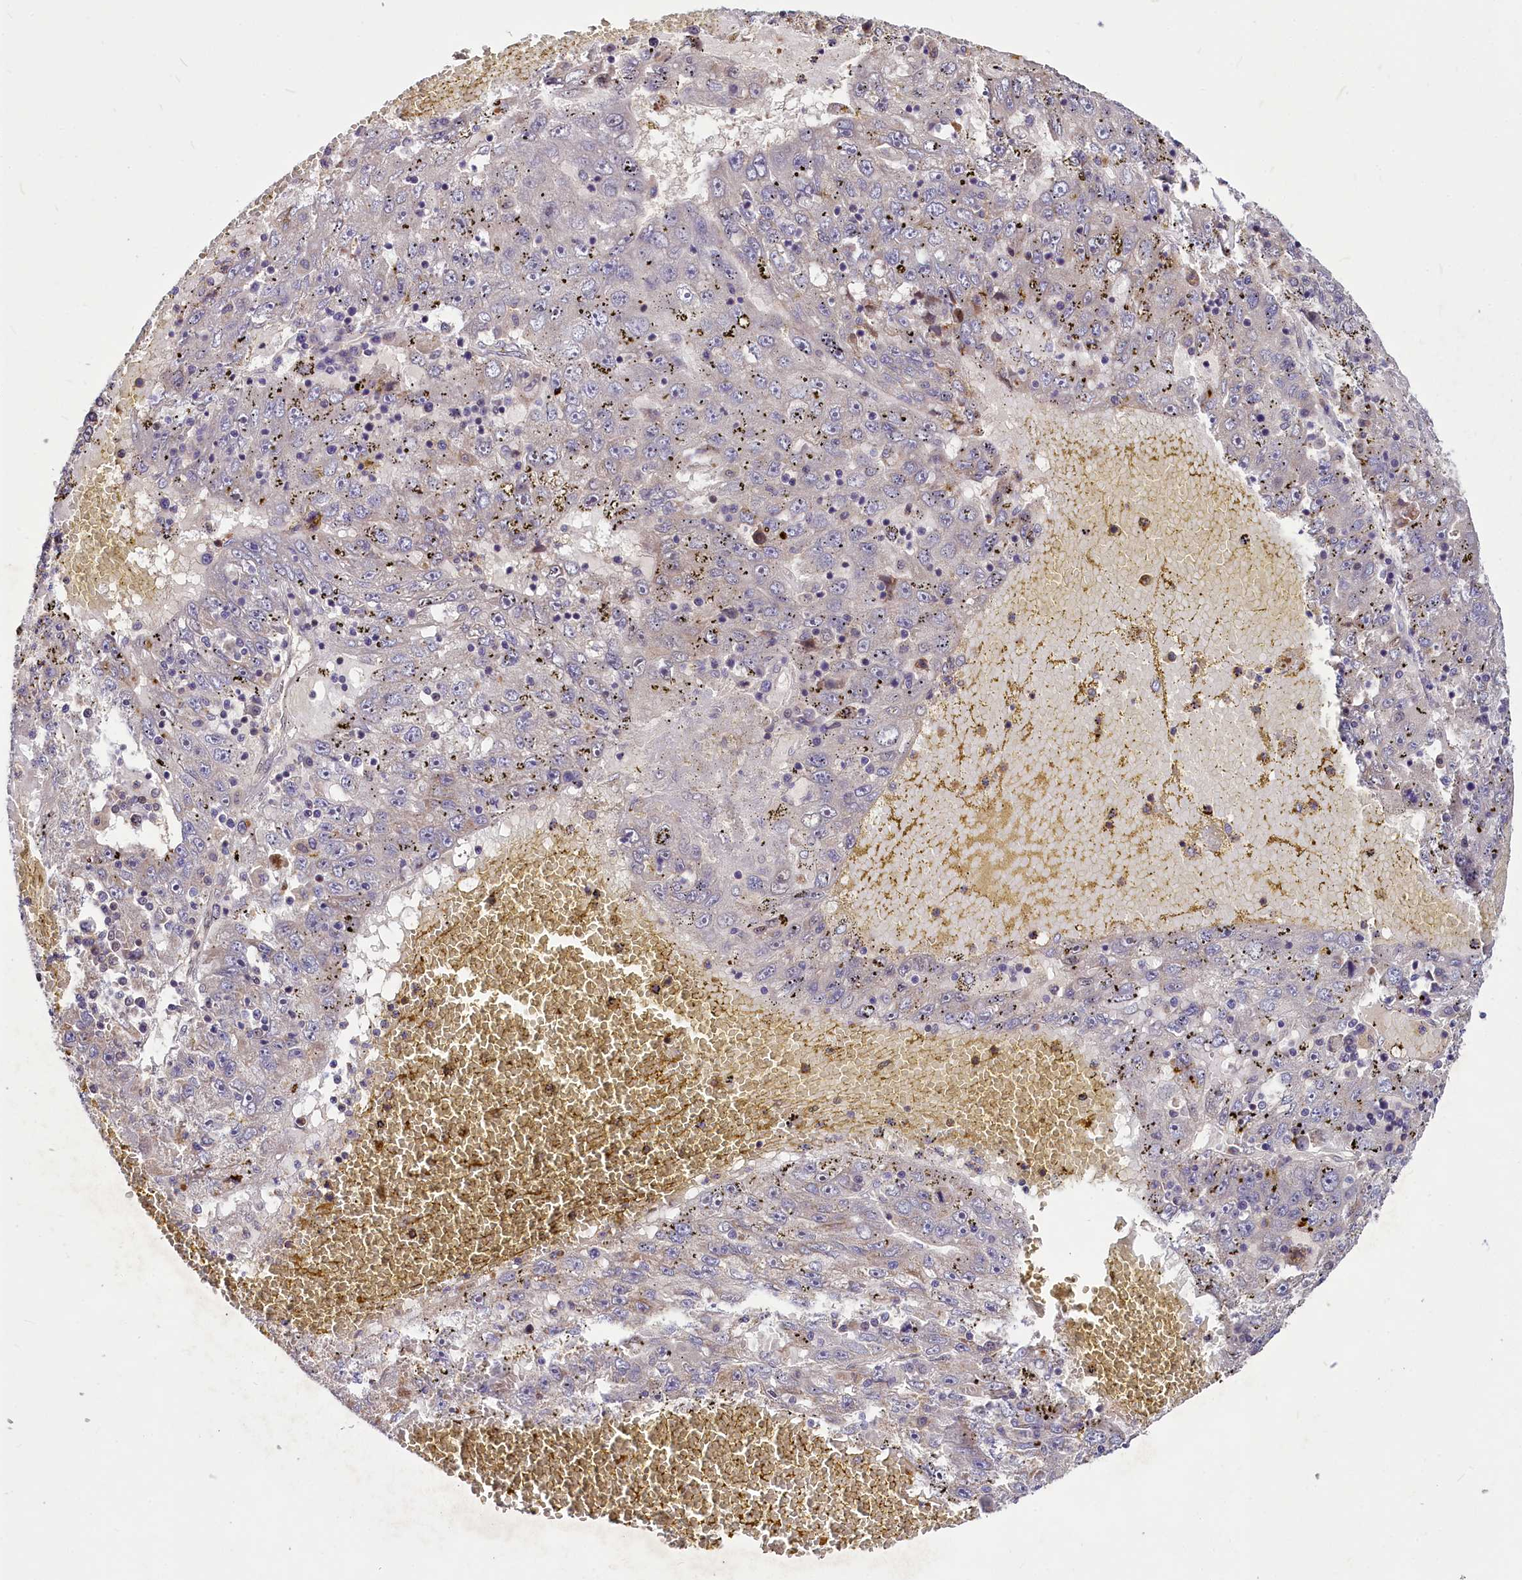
{"staining": {"intensity": "negative", "quantity": "none", "location": "none"}, "tissue": "liver cancer", "cell_type": "Tumor cells", "image_type": "cancer", "snomed": [{"axis": "morphology", "description": "Carcinoma, Hepatocellular, NOS"}, {"axis": "topography", "description": "Liver"}], "caption": "Liver cancer was stained to show a protein in brown. There is no significant staining in tumor cells.", "gene": "MAML2", "patient": {"sex": "male", "age": 49}}